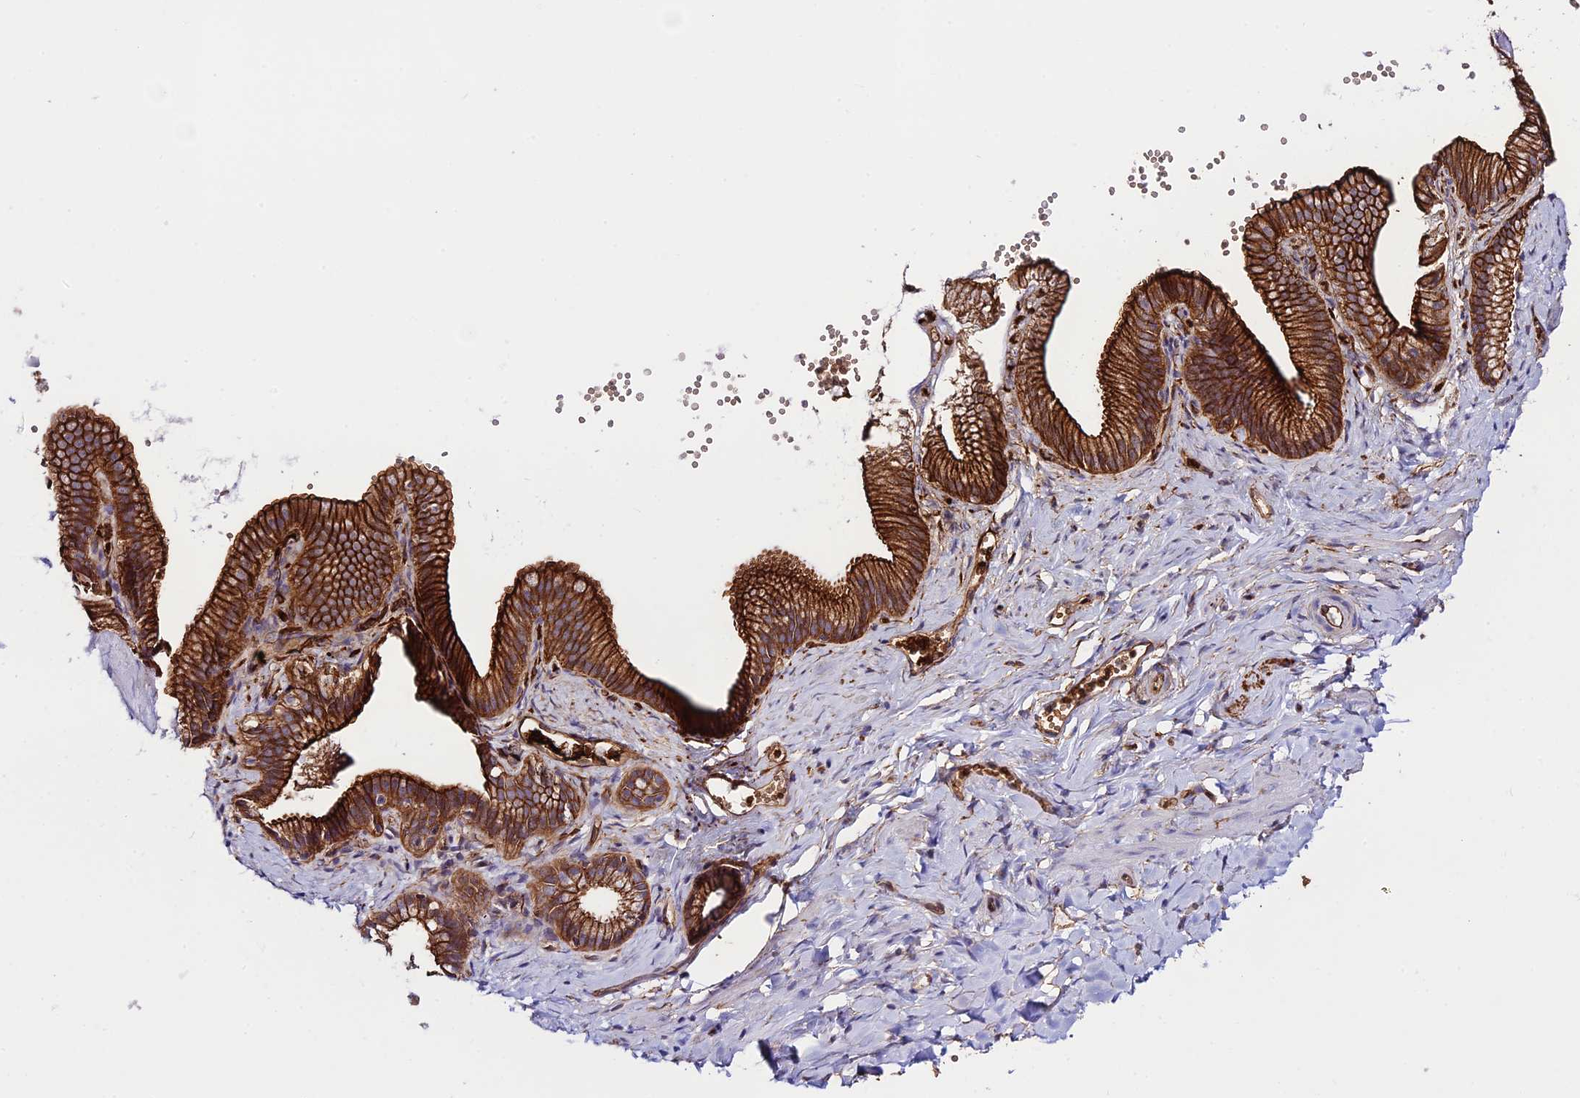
{"staining": {"intensity": "moderate", "quantity": ">75%", "location": "cytoplasmic/membranous"}, "tissue": "adipose tissue", "cell_type": "Adipocytes", "image_type": "normal", "snomed": [{"axis": "morphology", "description": "Normal tissue, NOS"}, {"axis": "topography", "description": "Gallbladder"}, {"axis": "topography", "description": "Peripheral nerve tissue"}], "caption": "DAB (3,3'-diaminobenzidine) immunohistochemical staining of normal human adipose tissue displays moderate cytoplasmic/membranous protein staining in about >75% of adipocytes.", "gene": "YPEL5", "patient": {"sex": "male", "age": 38}}